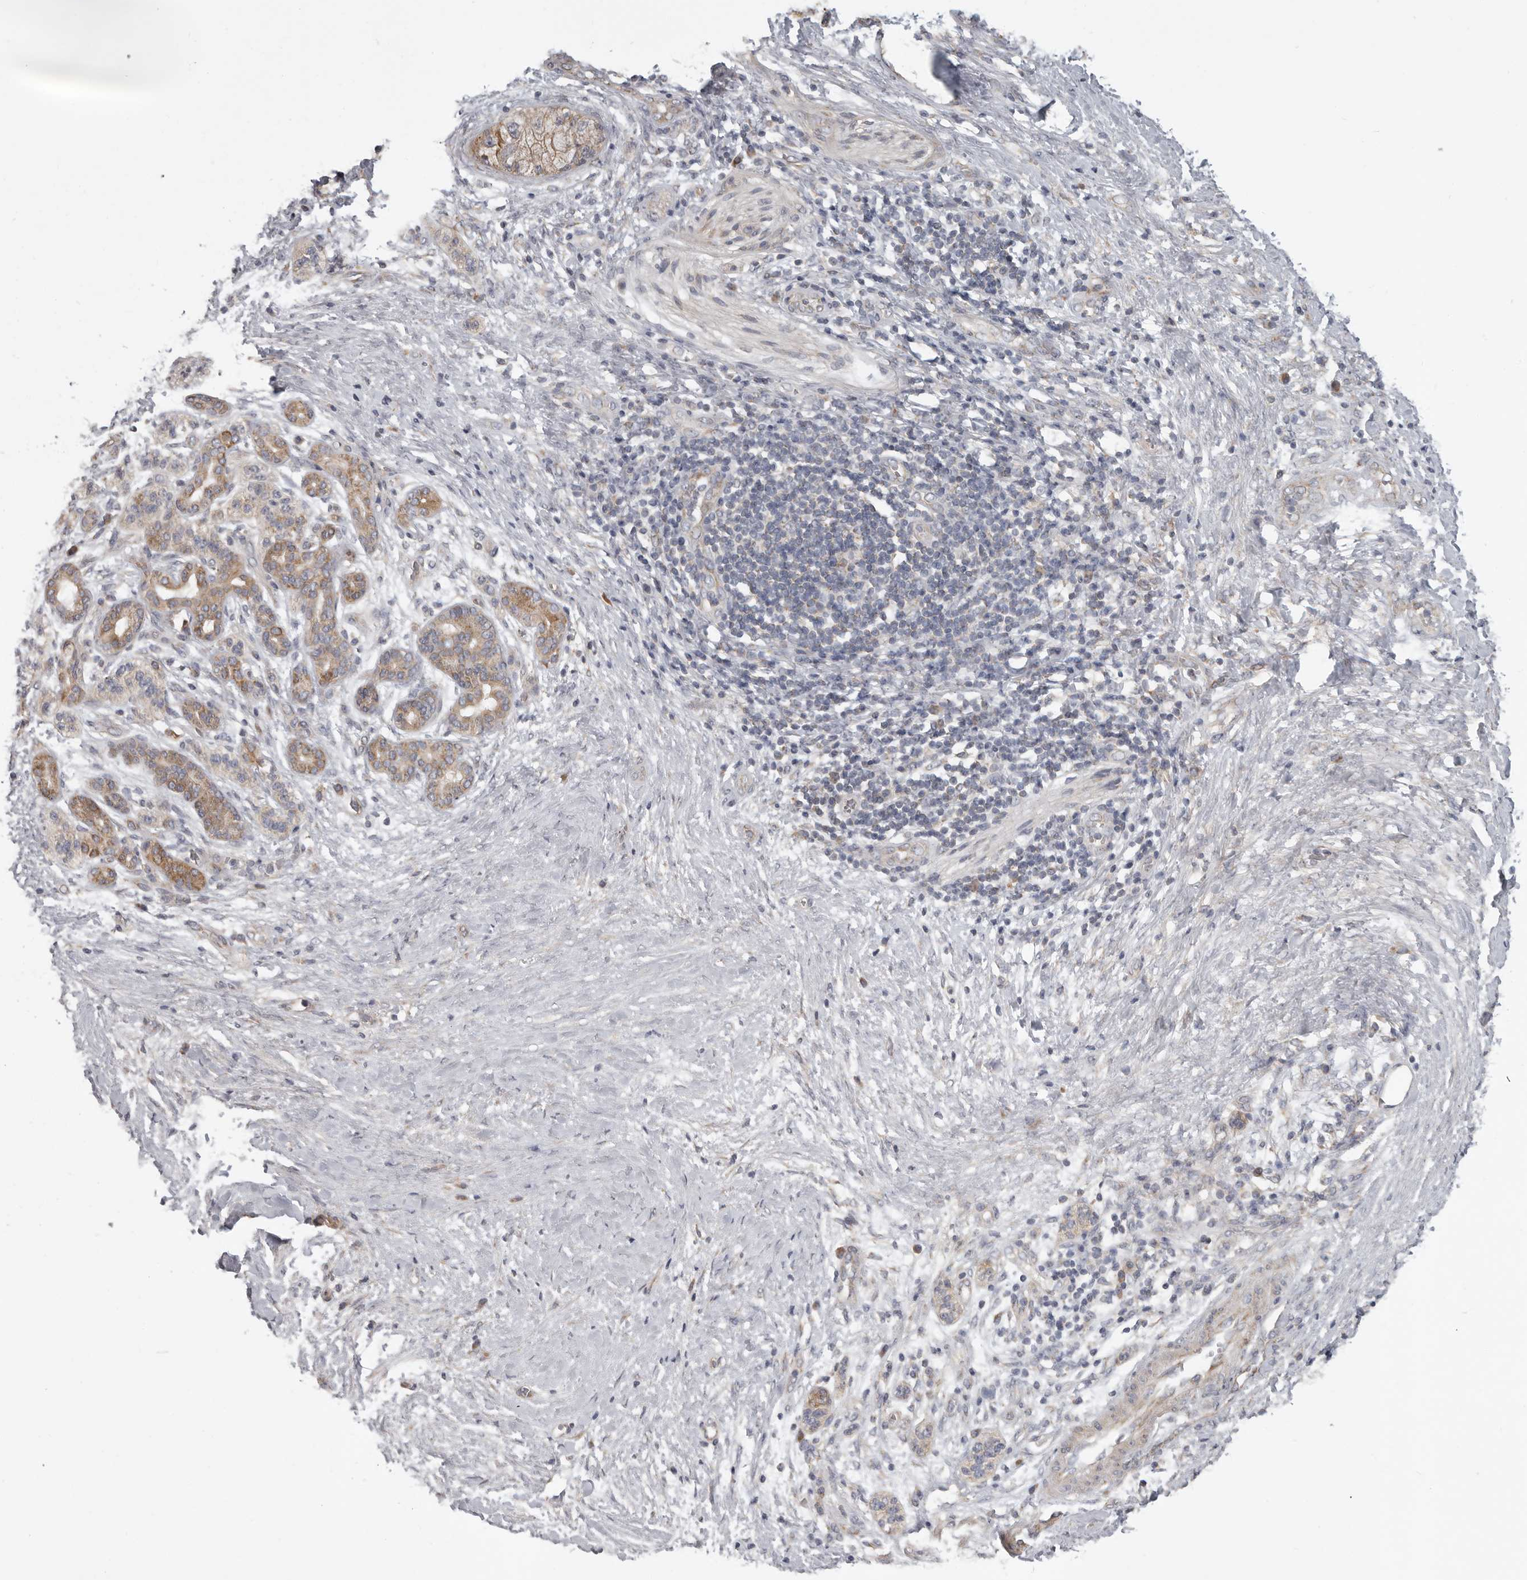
{"staining": {"intensity": "moderate", "quantity": ">75%", "location": "cytoplasmic/membranous"}, "tissue": "pancreatic cancer", "cell_type": "Tumor cells", "image_type": "cancer", "snomed": [{"axis": "morphology", "description": "Adenocarcinoma, NOS"}, {"axis": "topography", "description": "Pancreas"}], "caption": "Pancreatic adenocarcinoma was stained to show a protein in brown. There is medium levels of moderate cytoplasmic/membranous positivity in about >75% of tumor cells. (IHC, brightfield microscopy, high magnification).", "gene": "UNK", "patient": {"sex": "male", "age": 59}}